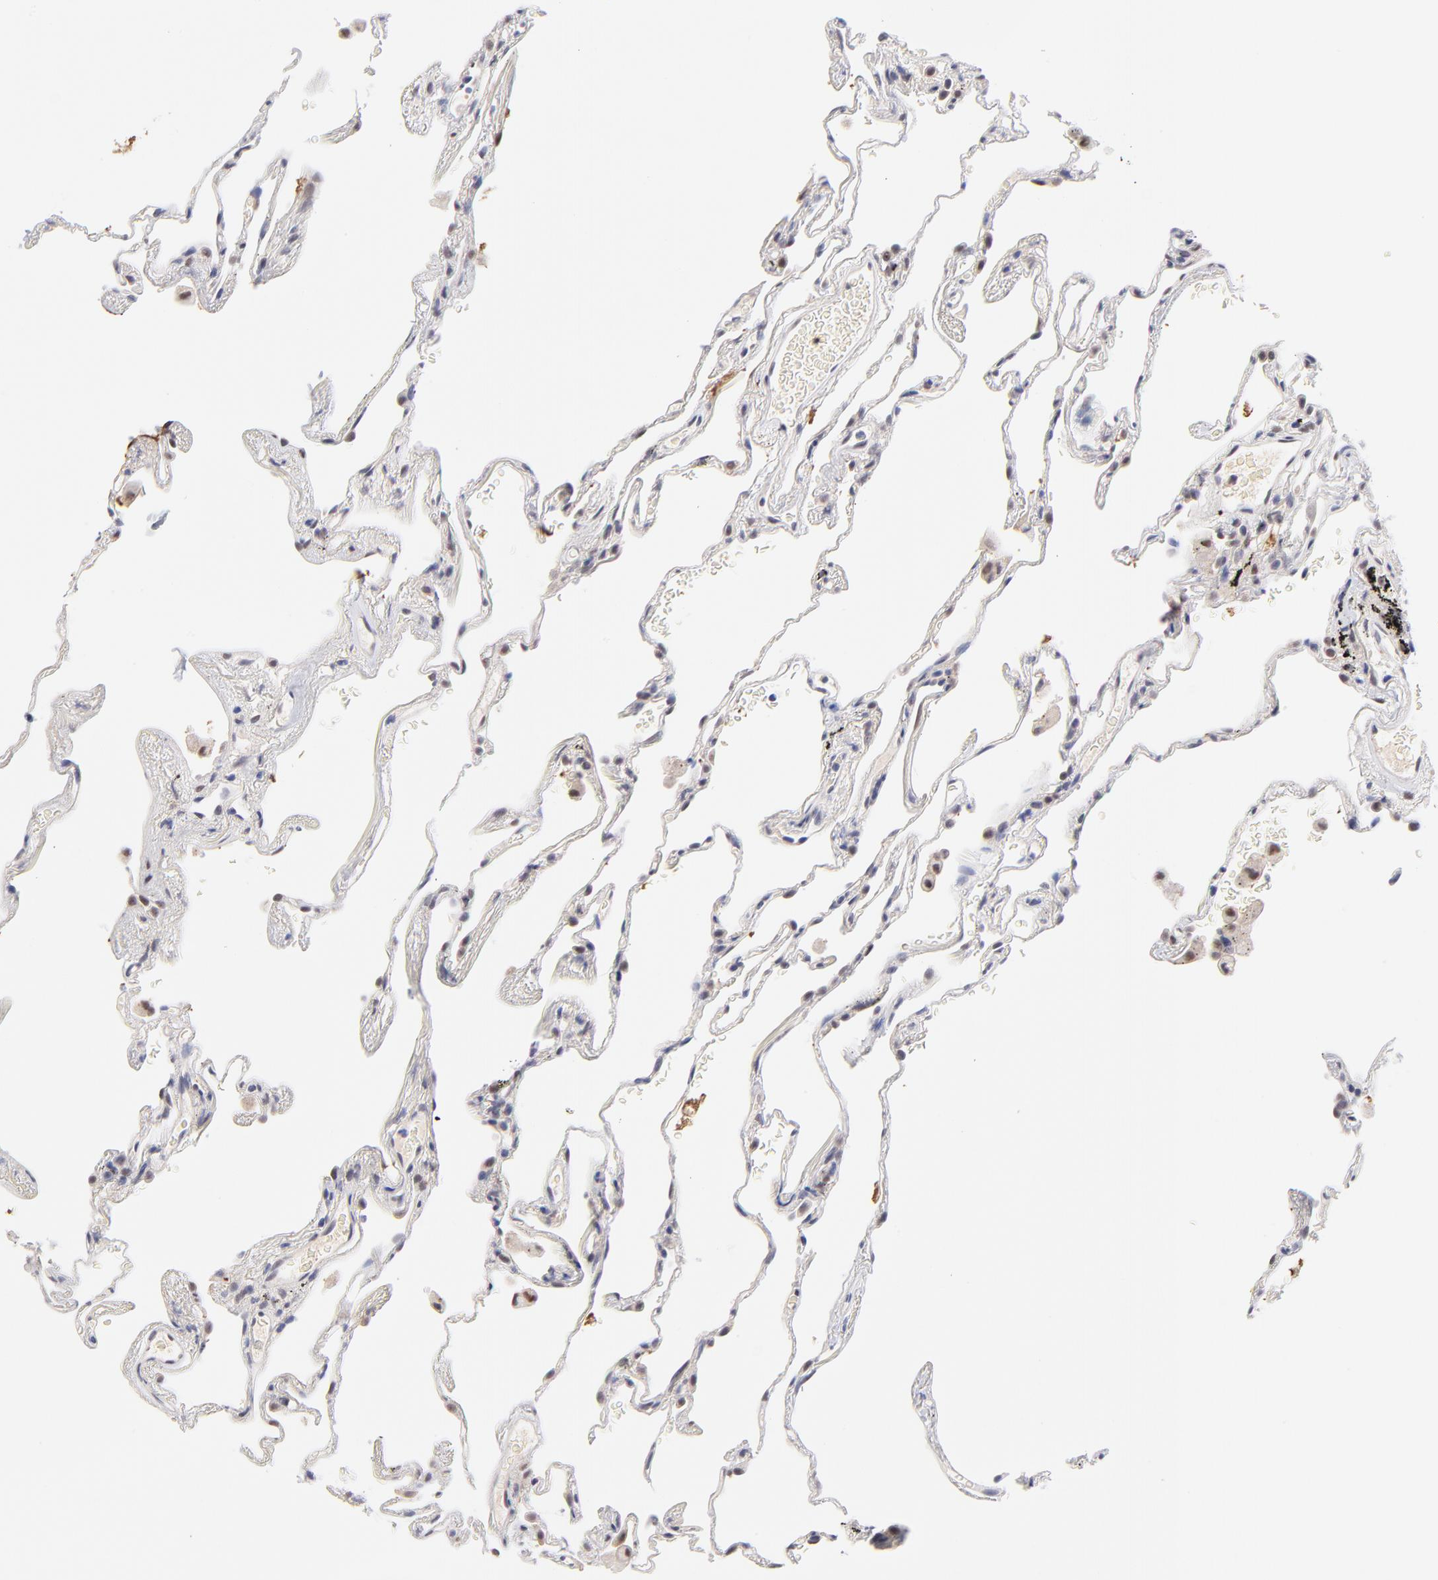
{"staining": {"intensity": "negative", "quantity": "none", "location": "none"}, "tissue": "lung", "cell_type": "Alveolar cells", "image_type": "normal", "snomed": [{"axis": "morphology", "description": "Normal tissue, NOS"}, {"axis": "morphology", "description": "Inflammation, NOS"}, {"axis": "topography", "description": "Lung"}], "caption": "A high-resolution histopathology image shows IHC staining of benign lung, which displays no significant positivity in alveolar cells.", "gene": "UBE2E2", "patient": {"sex": "male", "age": 69}}